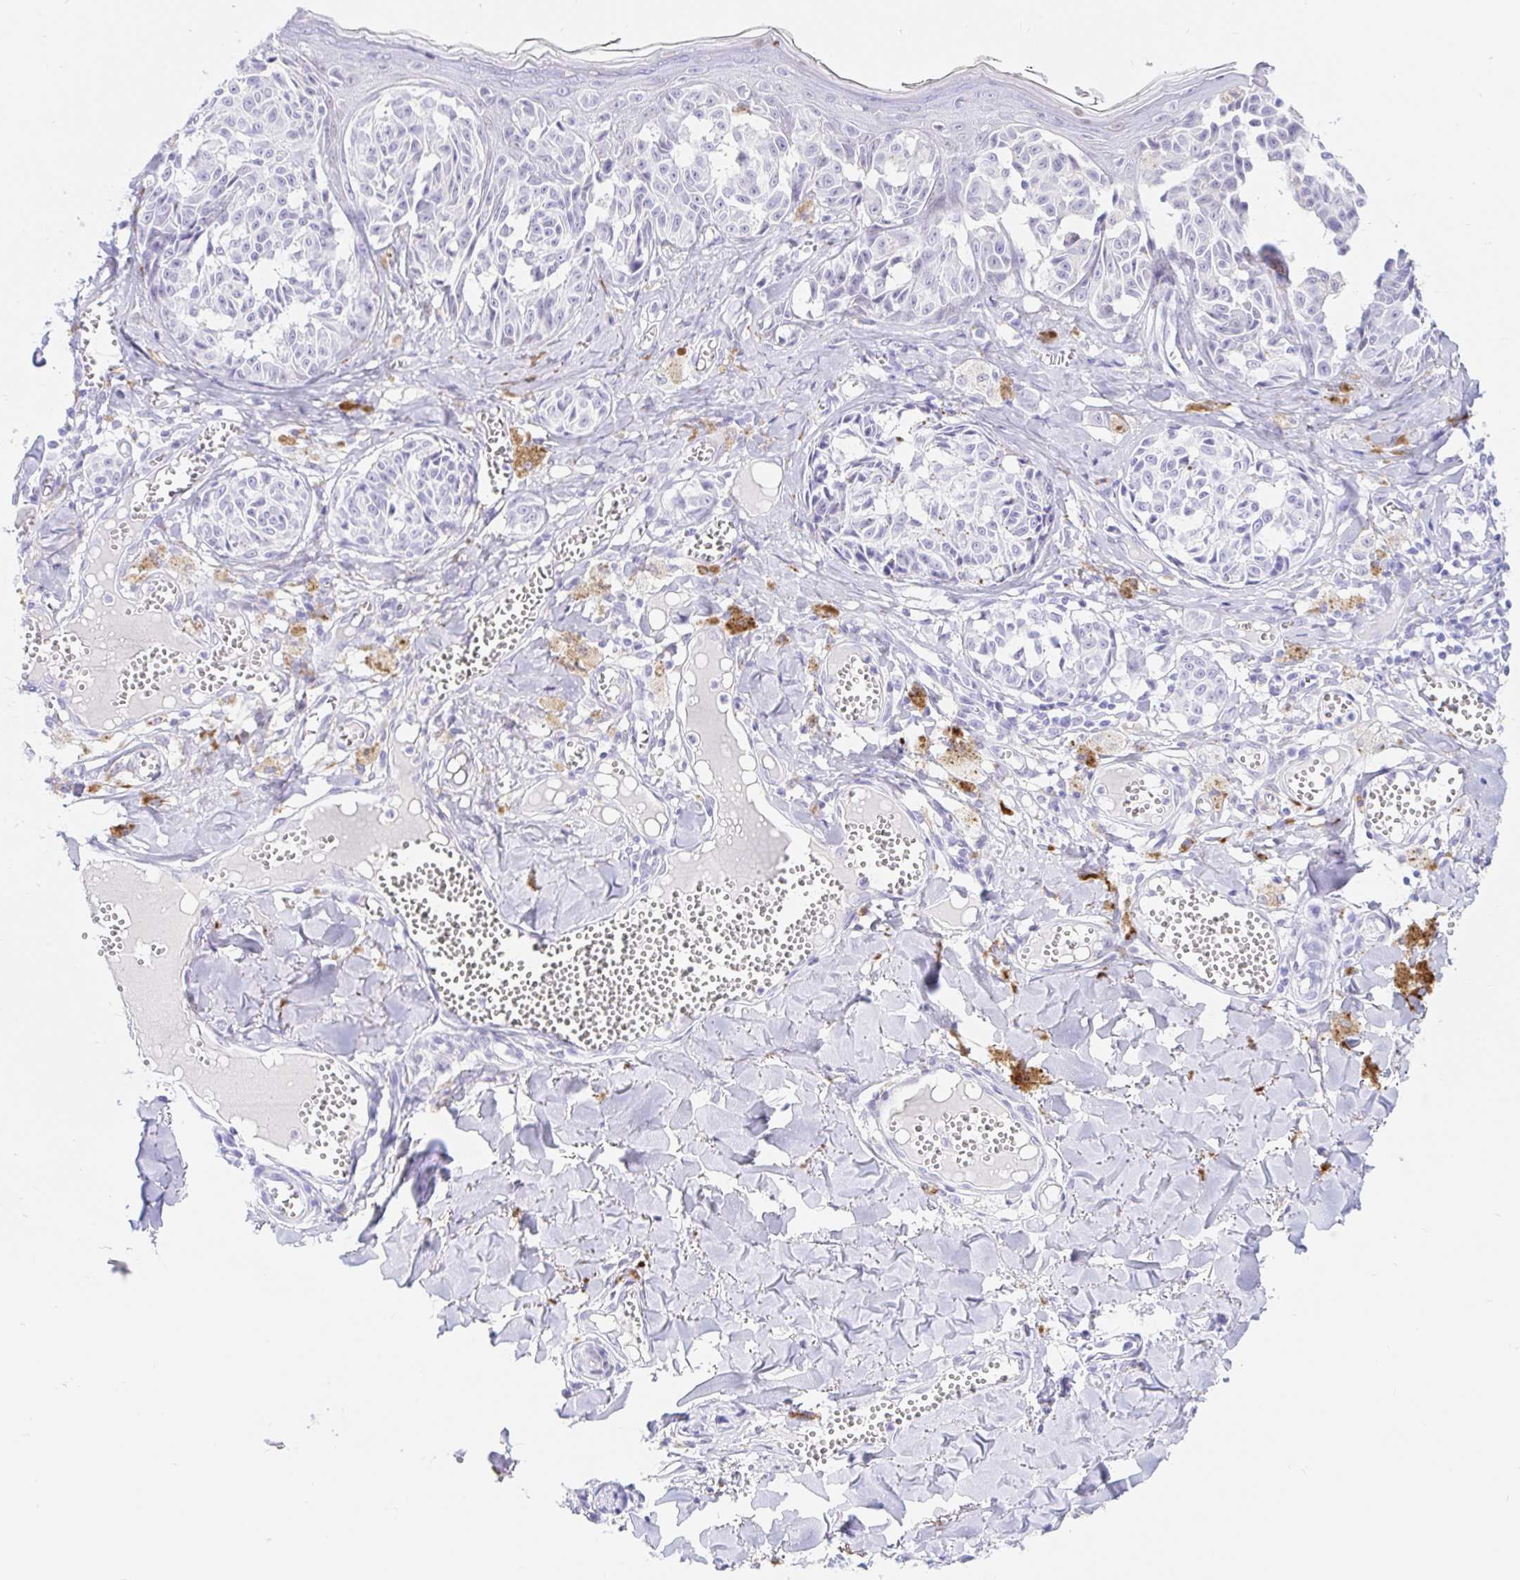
{"staining": {"intensity": "negative", "quantity": "none", "location": "none"}, "tissue": "melanoma", "cell_type": "Tumor cells", "image_type": "cancer", "snomed": [{"axis": "morphology", "description": "Malignant melanoma, NOS"}, {"axis": "topography", "description": "Skin"}], "caption": "This is an IHC micrograph of human malignant melanoma. There is no positivity in tumor cells.", "gene": "OR6T1", "patient": {"sex": "female", "age": 43}}